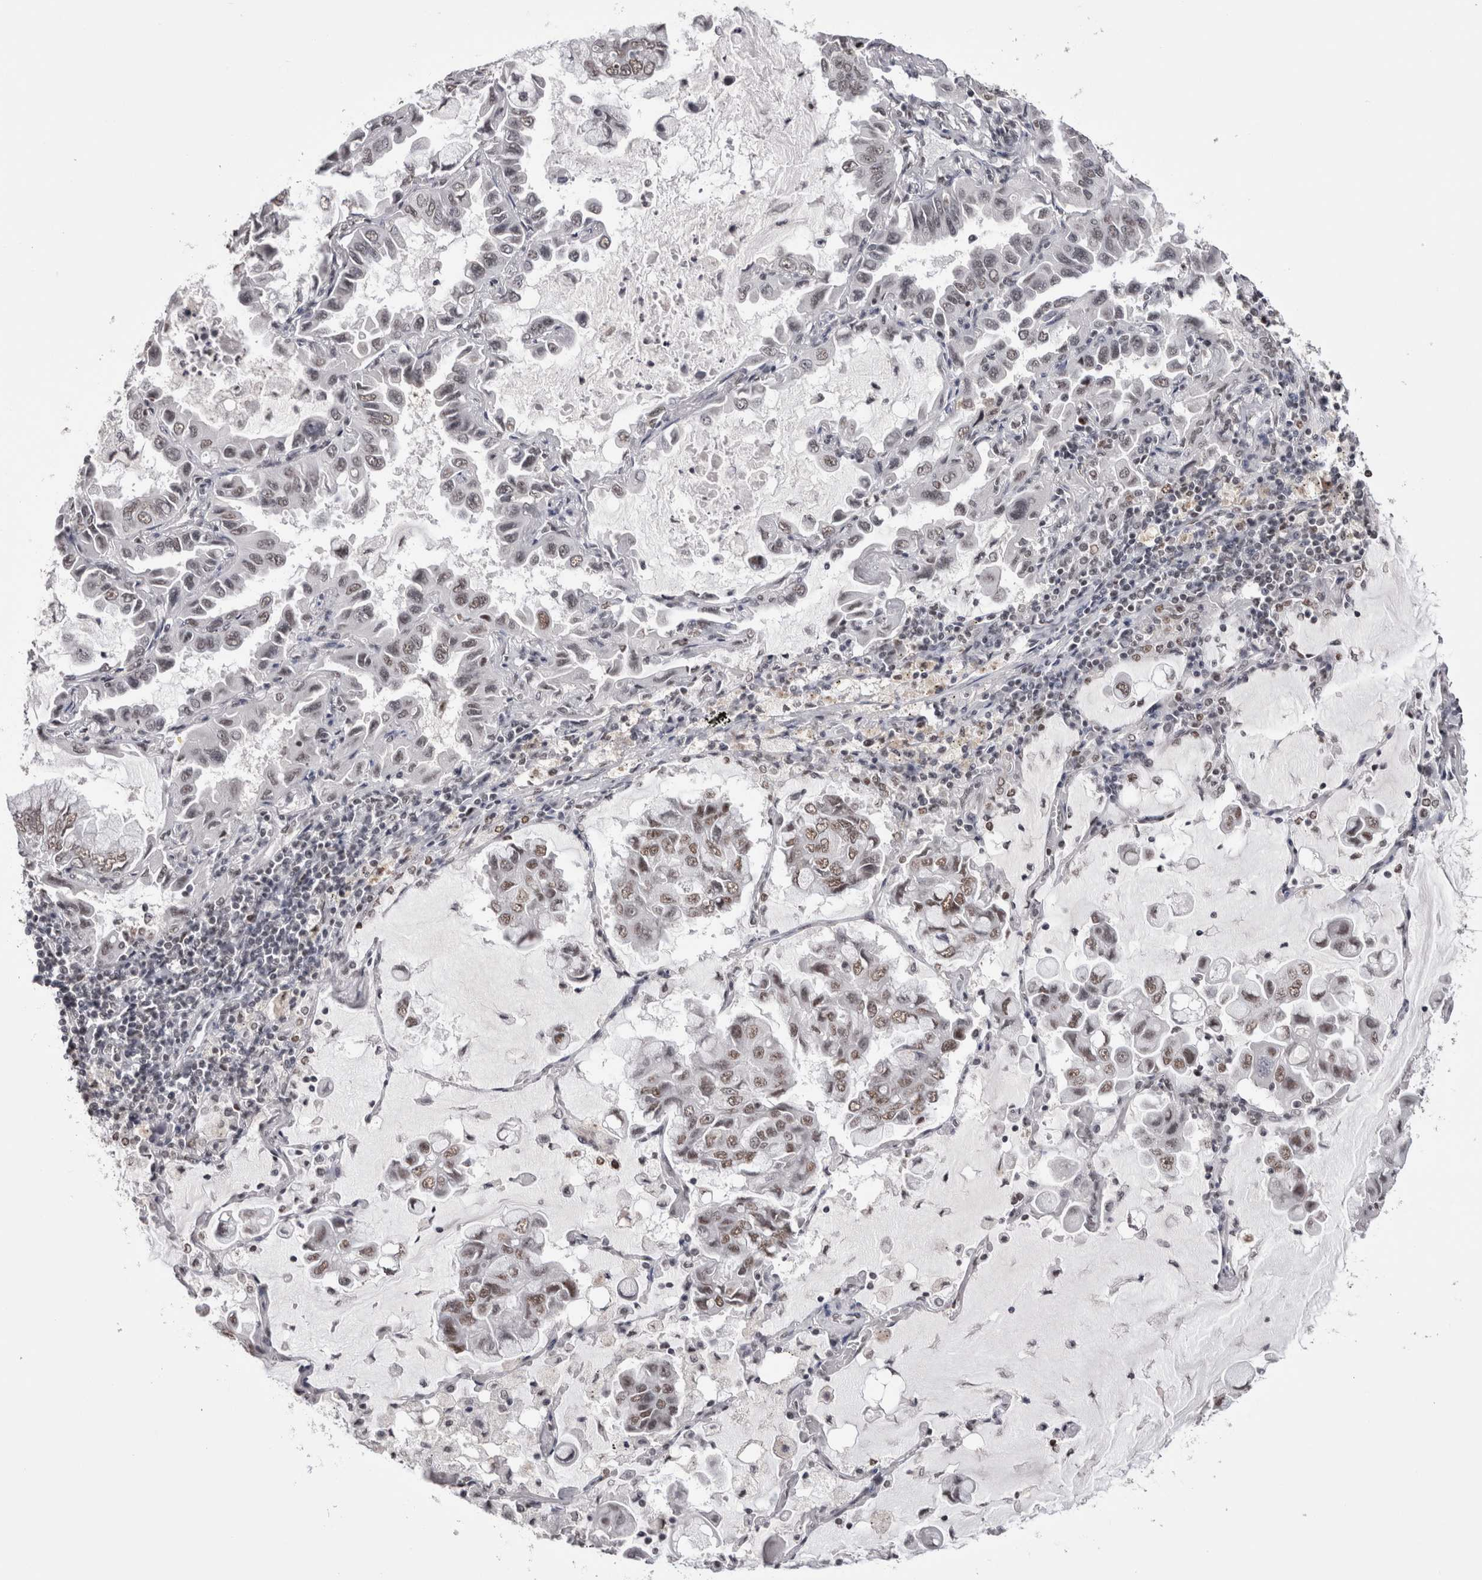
{"staining": {"intensity": "weak", "quantity": ">75%", "location": "nuclear"}, "tissue": "lung cancer", "cell_type": "Tumor cells", "image_type": "cancer", "snomed": [{"axis": "morphology", "description": "Adenocarcinoma, NOS"}, {"axis": "topography", "description": "Lung"}], "caption": "Lung cancer (adenocarcinoma) stained with a protein marker reveals weak staining in tumor cells.", "gene": "SMC1A", "patient": {"sex": "male", "age": 64}}